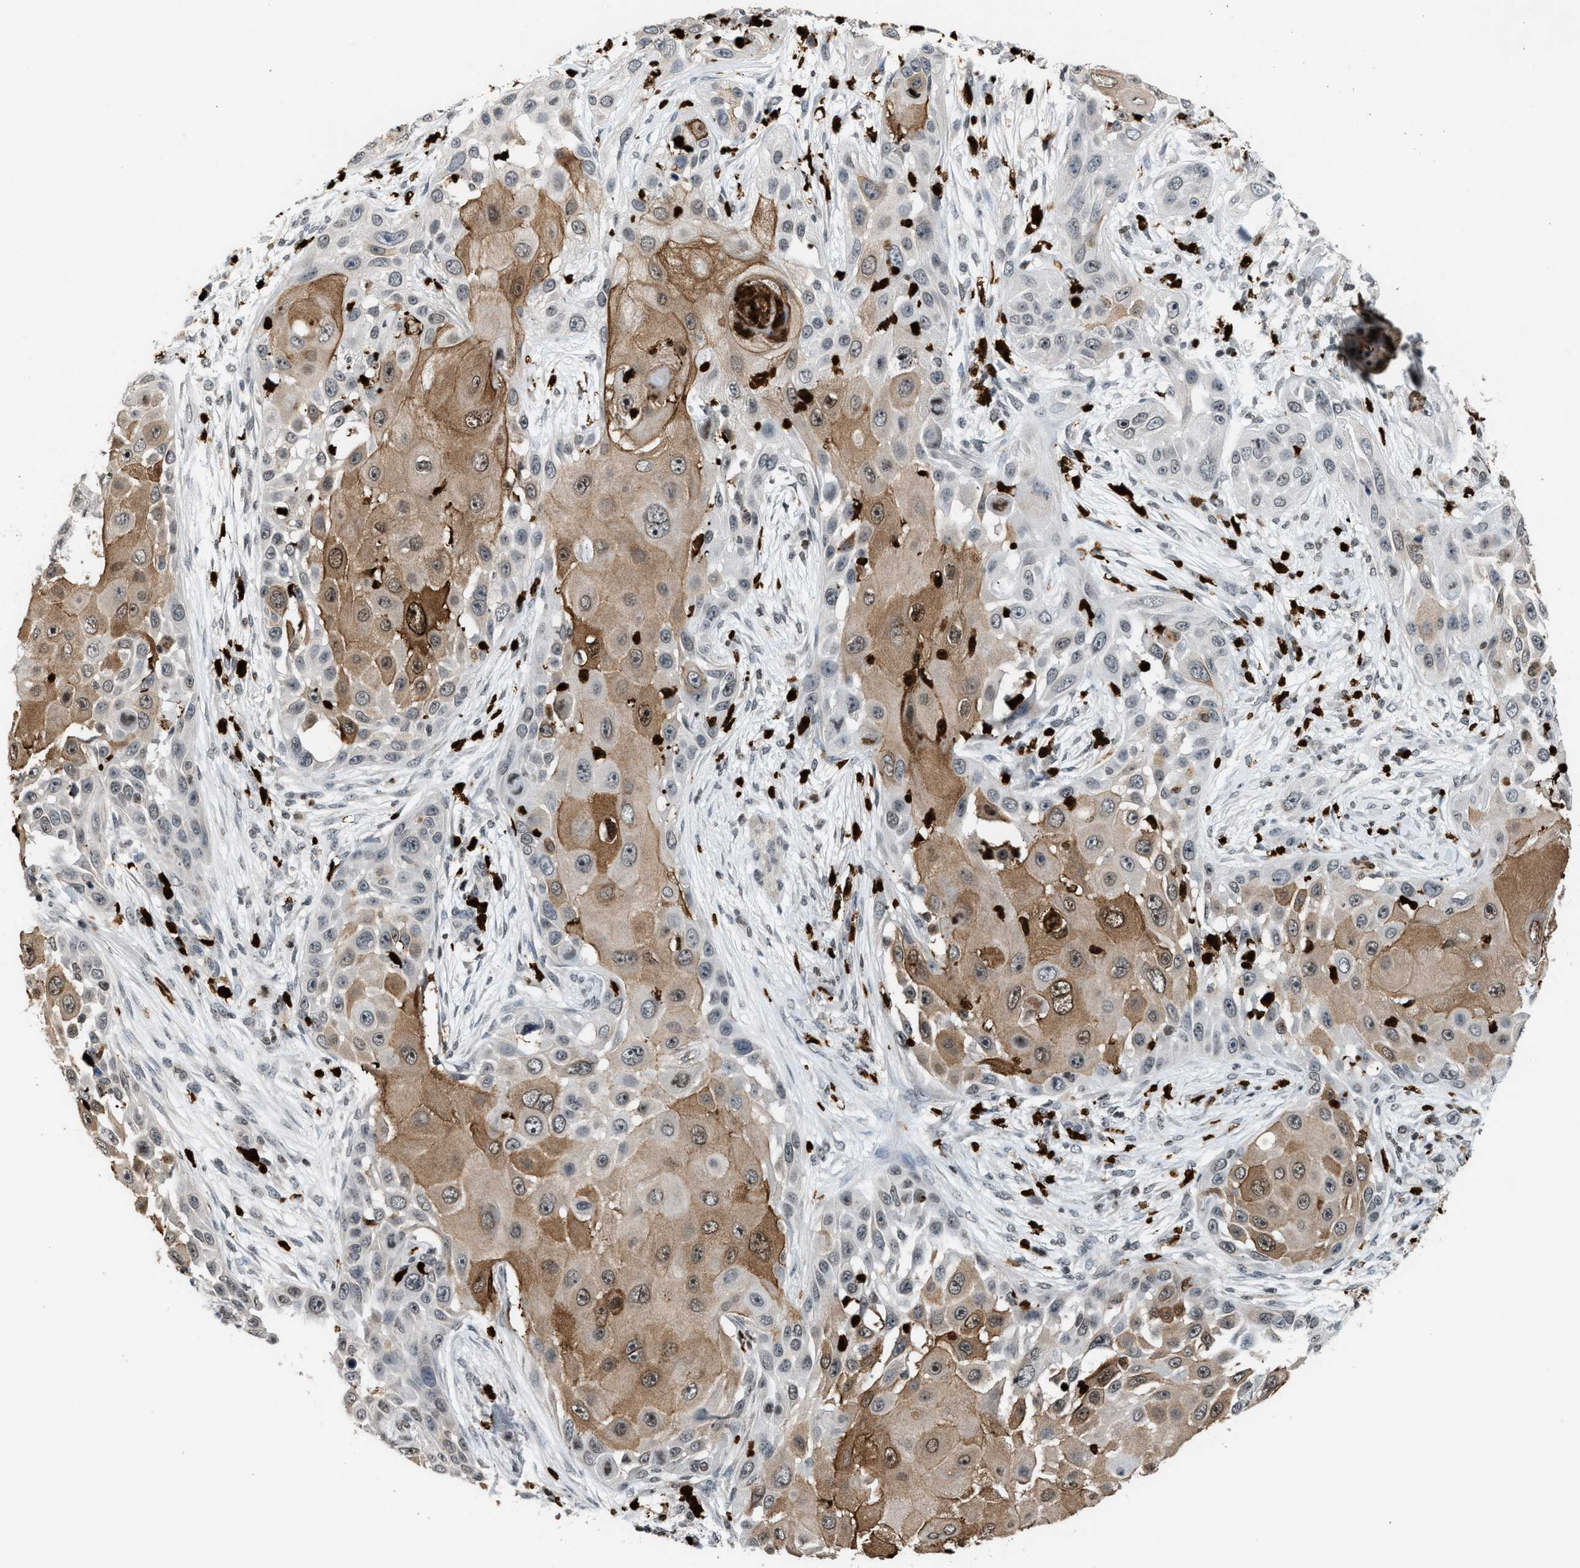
{"staining": {"intensity": "moderate", "quantity": ">75%", "location": "cytoplasmic/membranous"}, "tissue": "skin cancer", "cell_type": "Tumor cells", "image_type": "cancer", "snomed": [{"axis": "morphology", "description": "Squamous cell carcinoma, NOS"}, {"axis": "topography", "description": "Skin"}], "caption": "Brown immunohistochemical staining in skin squamous cell carcinoma exhibits moderate cytoplasmic/membranous positivity in about >75% of tumor cells. Nuclei are stained in blue.", "gene": "PRUNE2", "patient": {"sex": "female", "age": 44}}